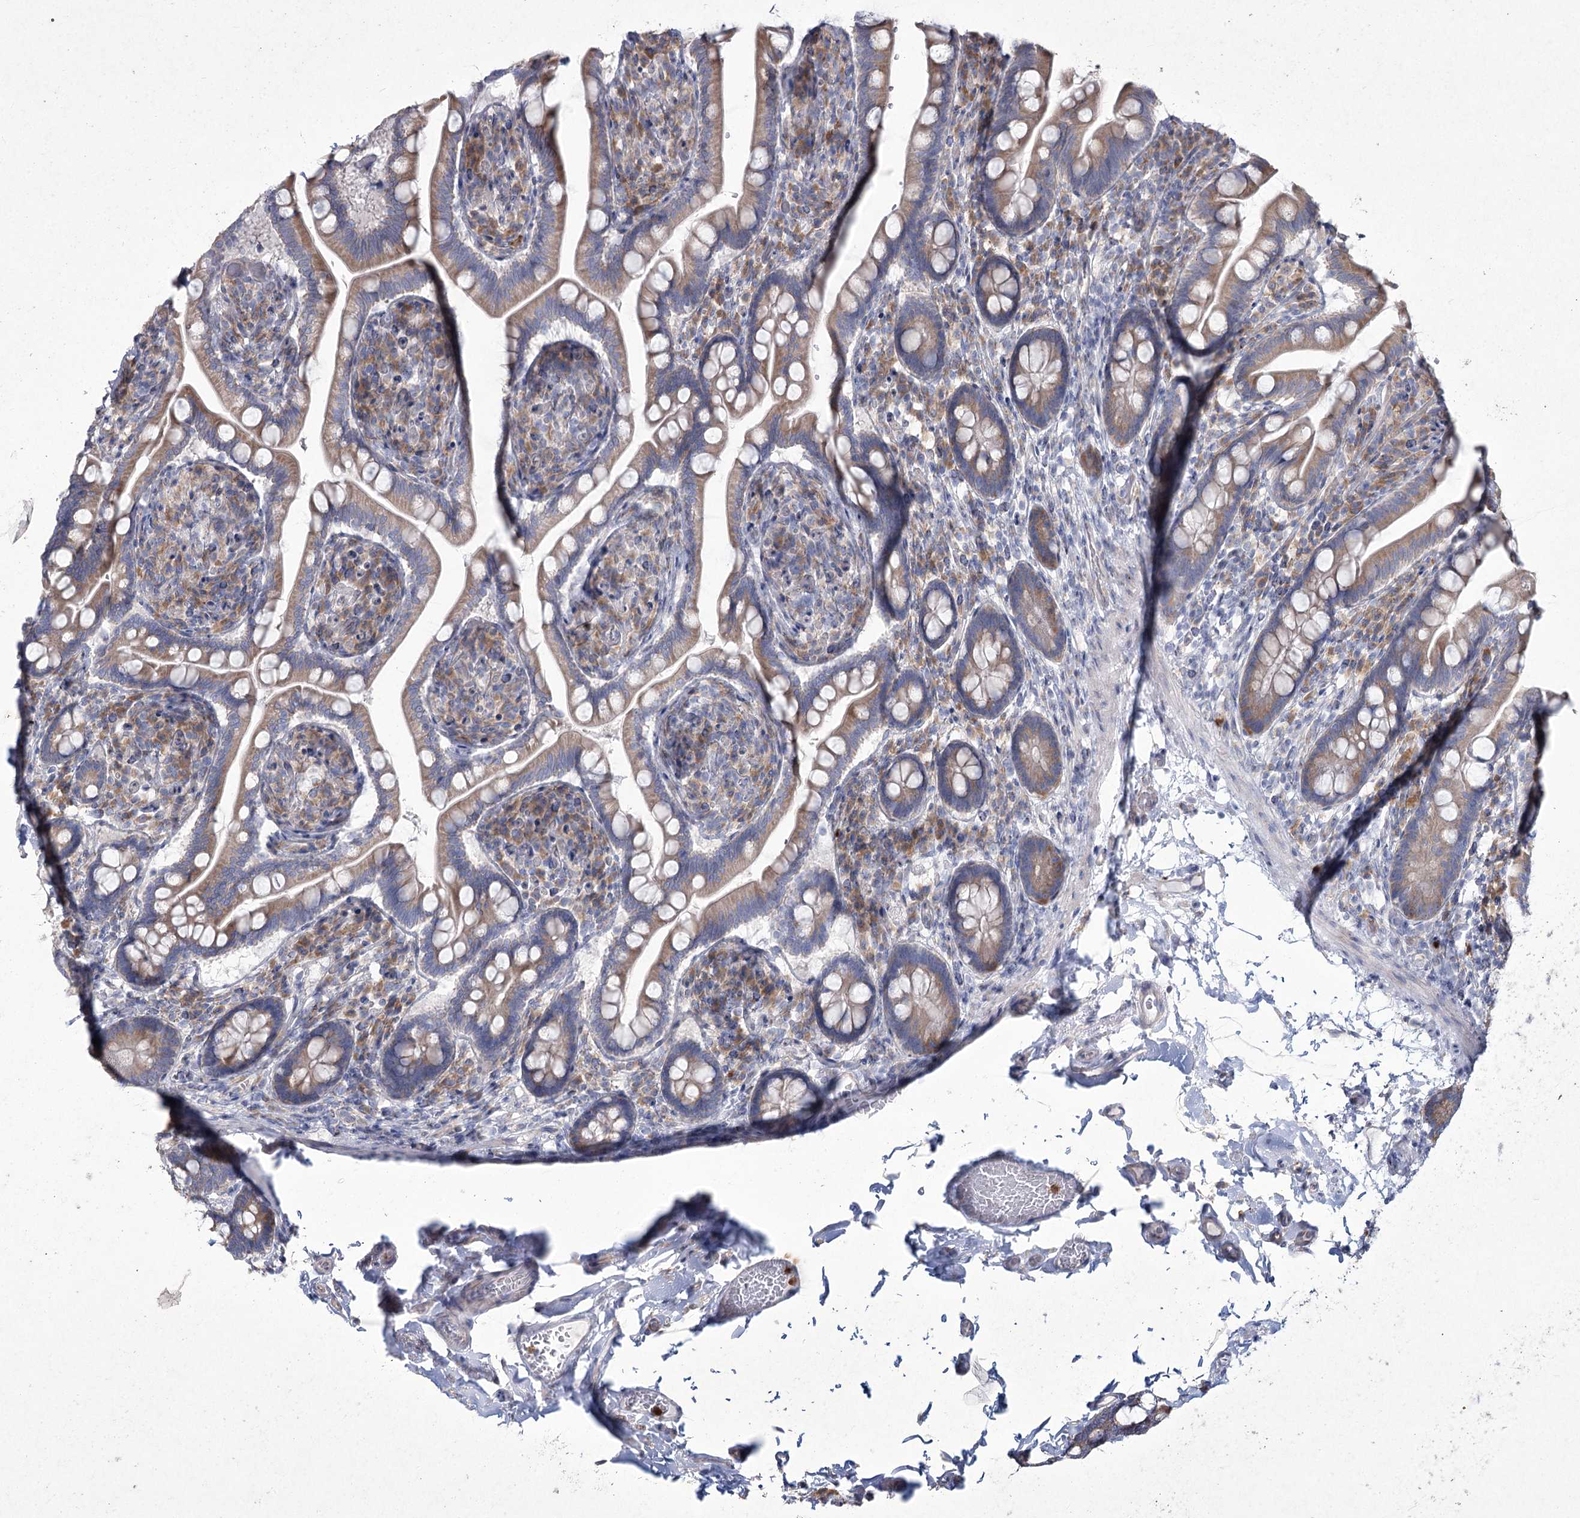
{"staining": {"intensity": "moderate", "quantity": ">75%", "location": "cytoplasmic/membranous"}, "tissue": "small intestine", "cell_type": "Glandular cells", "image_type": "normal", "snomed": [{"axis": "morphology", "description": "Normal tissue, NOS"}, {"axis": "topography", "description": "Small intestine"}], "caption": "Protein expression by immunohistochemistry displays moderate cytoplasmic/membranous positivity in approximately >75% of glandular cells in benign small intestine.", "gene": "NIPAL4", "patient": {"sex": "female", "age": 64}}